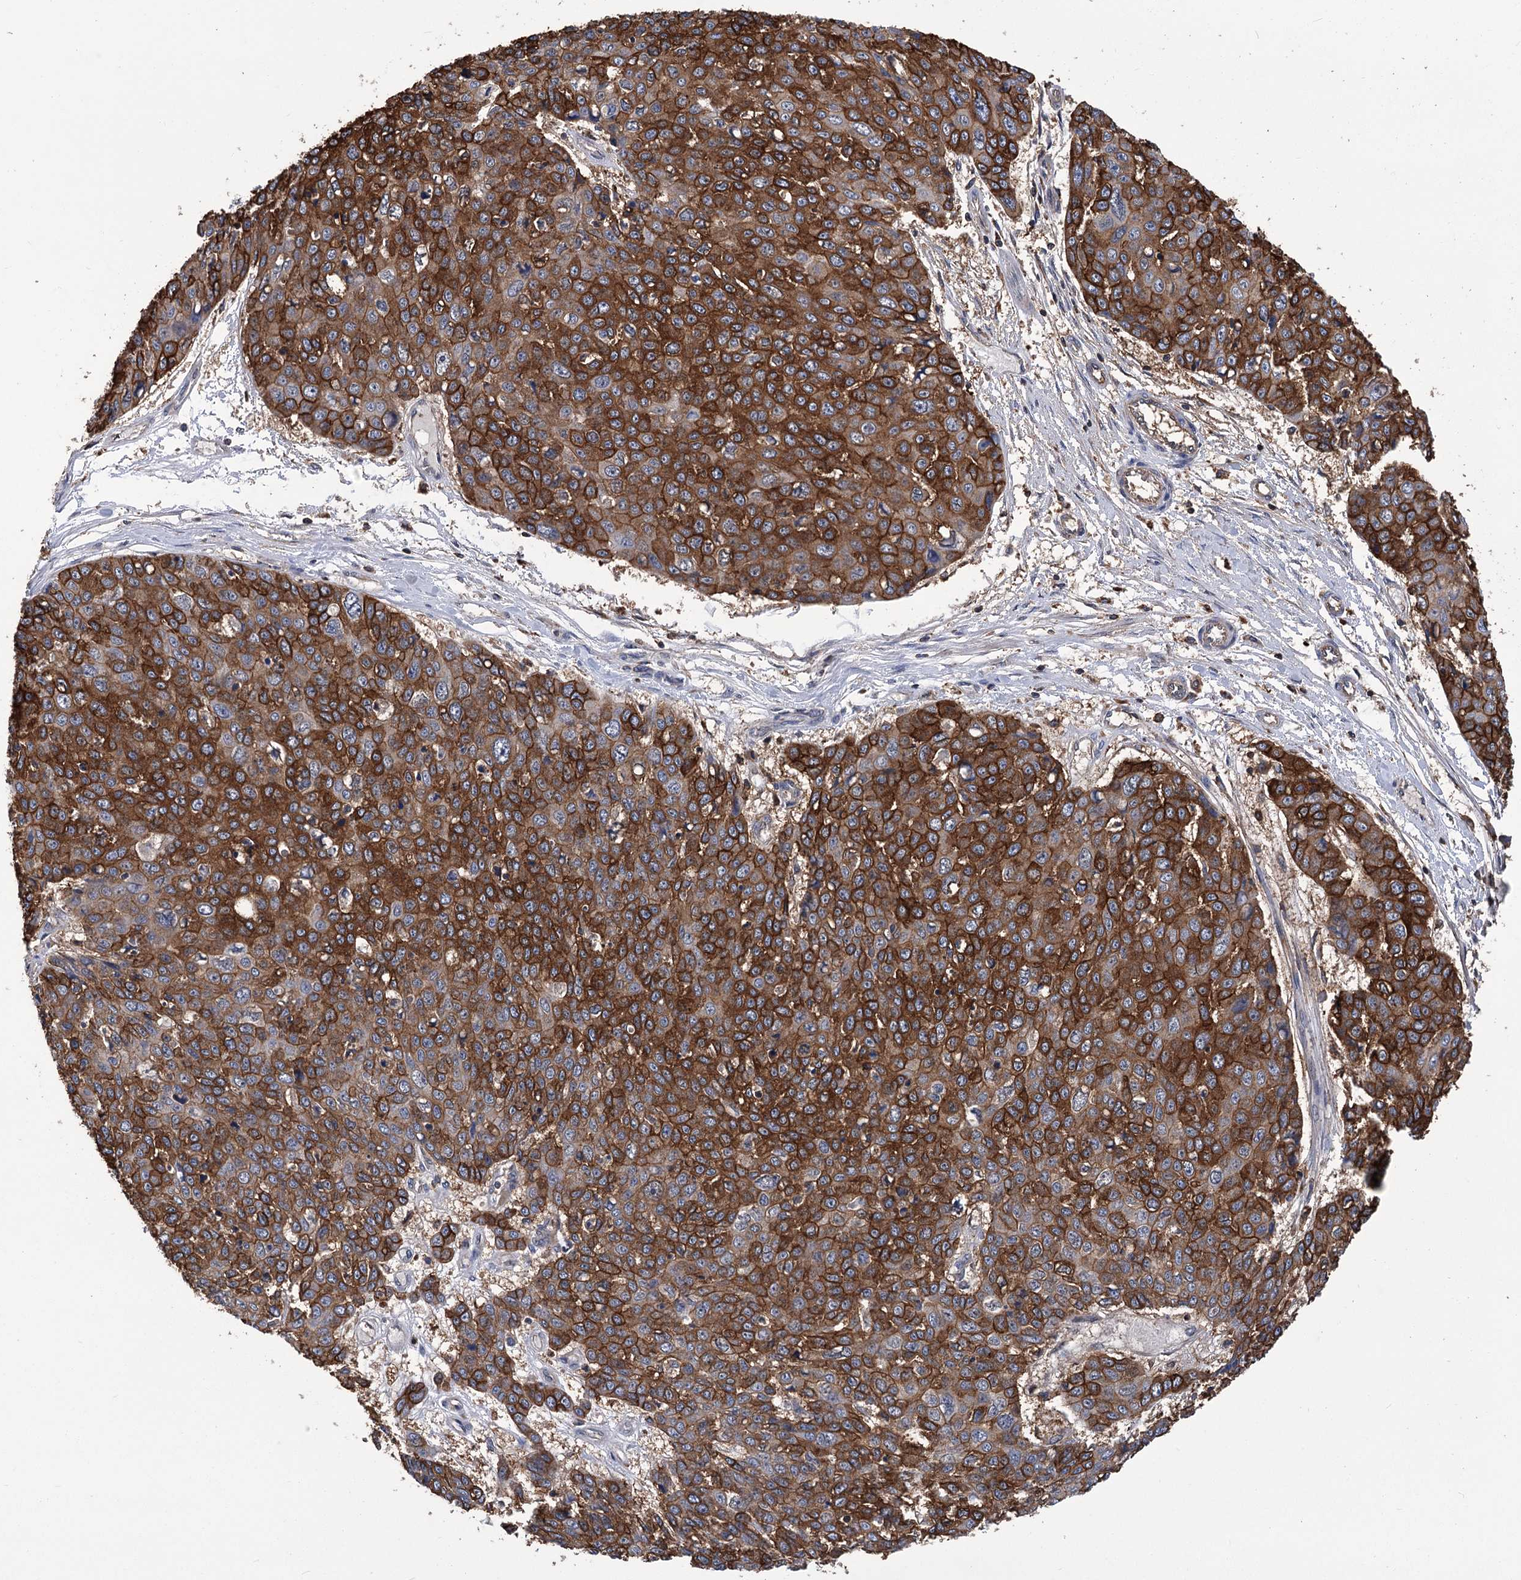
{"staining": {"intensity": "strong", "quantity": ">75%", "location": "cytoplasmic/membranous"}, "tissue": "skin cancer", "cell_type": "Tumor cells", "image_type": "cancer", "snomed": [{"axis": "morphology", "description": "Squamous cell carcinoma, NOS"}, {"axis": "topography", "description": "Skin"}], "caption": "Human skin cancer stained for a protein (brown) displays strong cytoplasmic/membranous positive staining in approximately >75% of tumor cells.", "gene": "DPP3", "patient": {"sex": "male", "age": 71}}